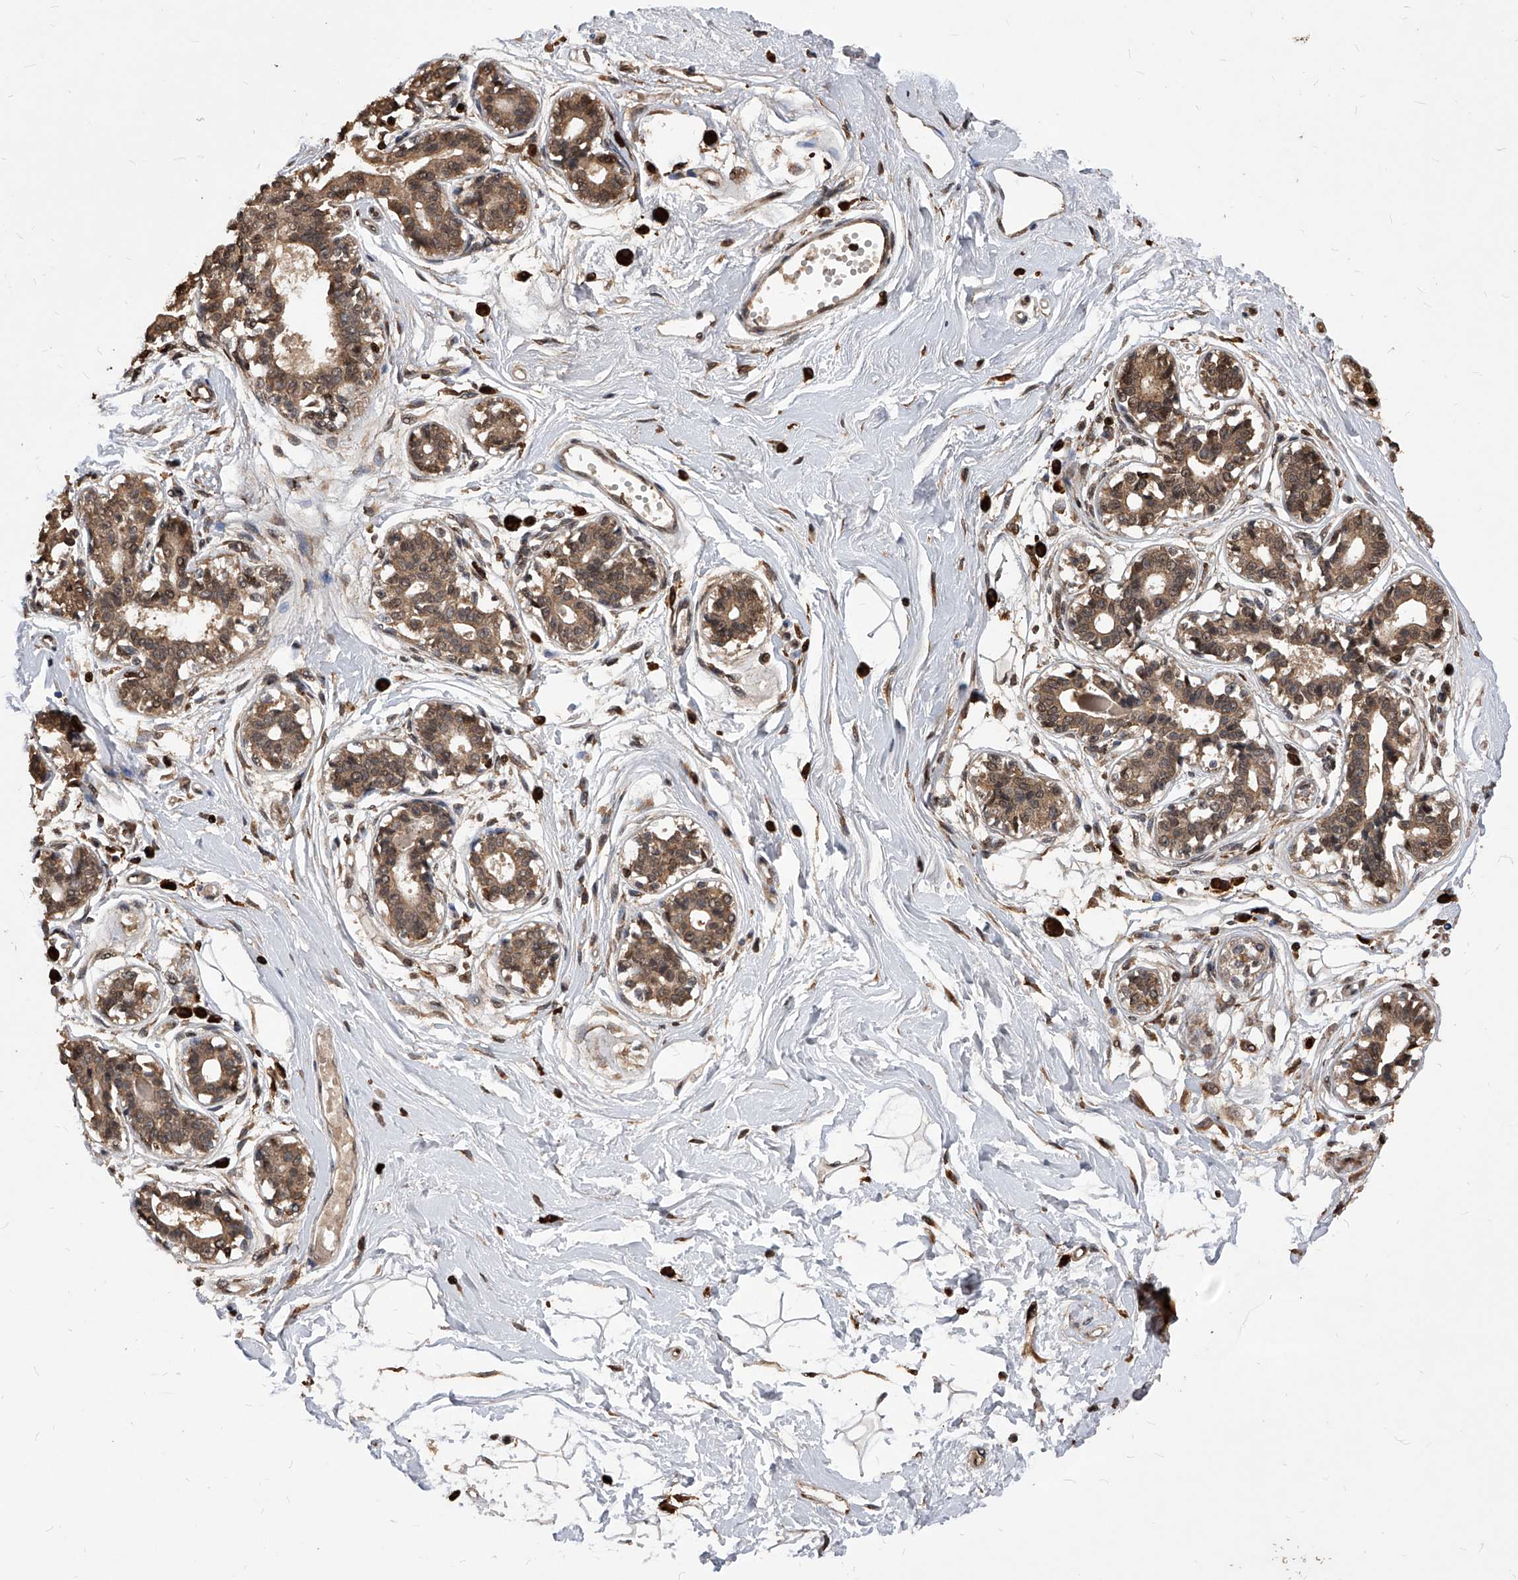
{"staining": {"intensity": "negative", "quantity": "none", "location": "none"}, "tissue": "breast", "cell_type": "Adipocytes", "image_type": "normal", "snomed": [{"axis": "morphology", "description": "Normal tissue, NOS"}, {"axis": "topography", "description": "Breast"}], "caption": "There is no significant staining in adipocytes of breast. Brightfield microscopy of IHC stained with DAB (brown) and hematoxylin (blue), captured at high magnification.", "gene": "ID1", "patient": {"sex": "female", "age": 45}}